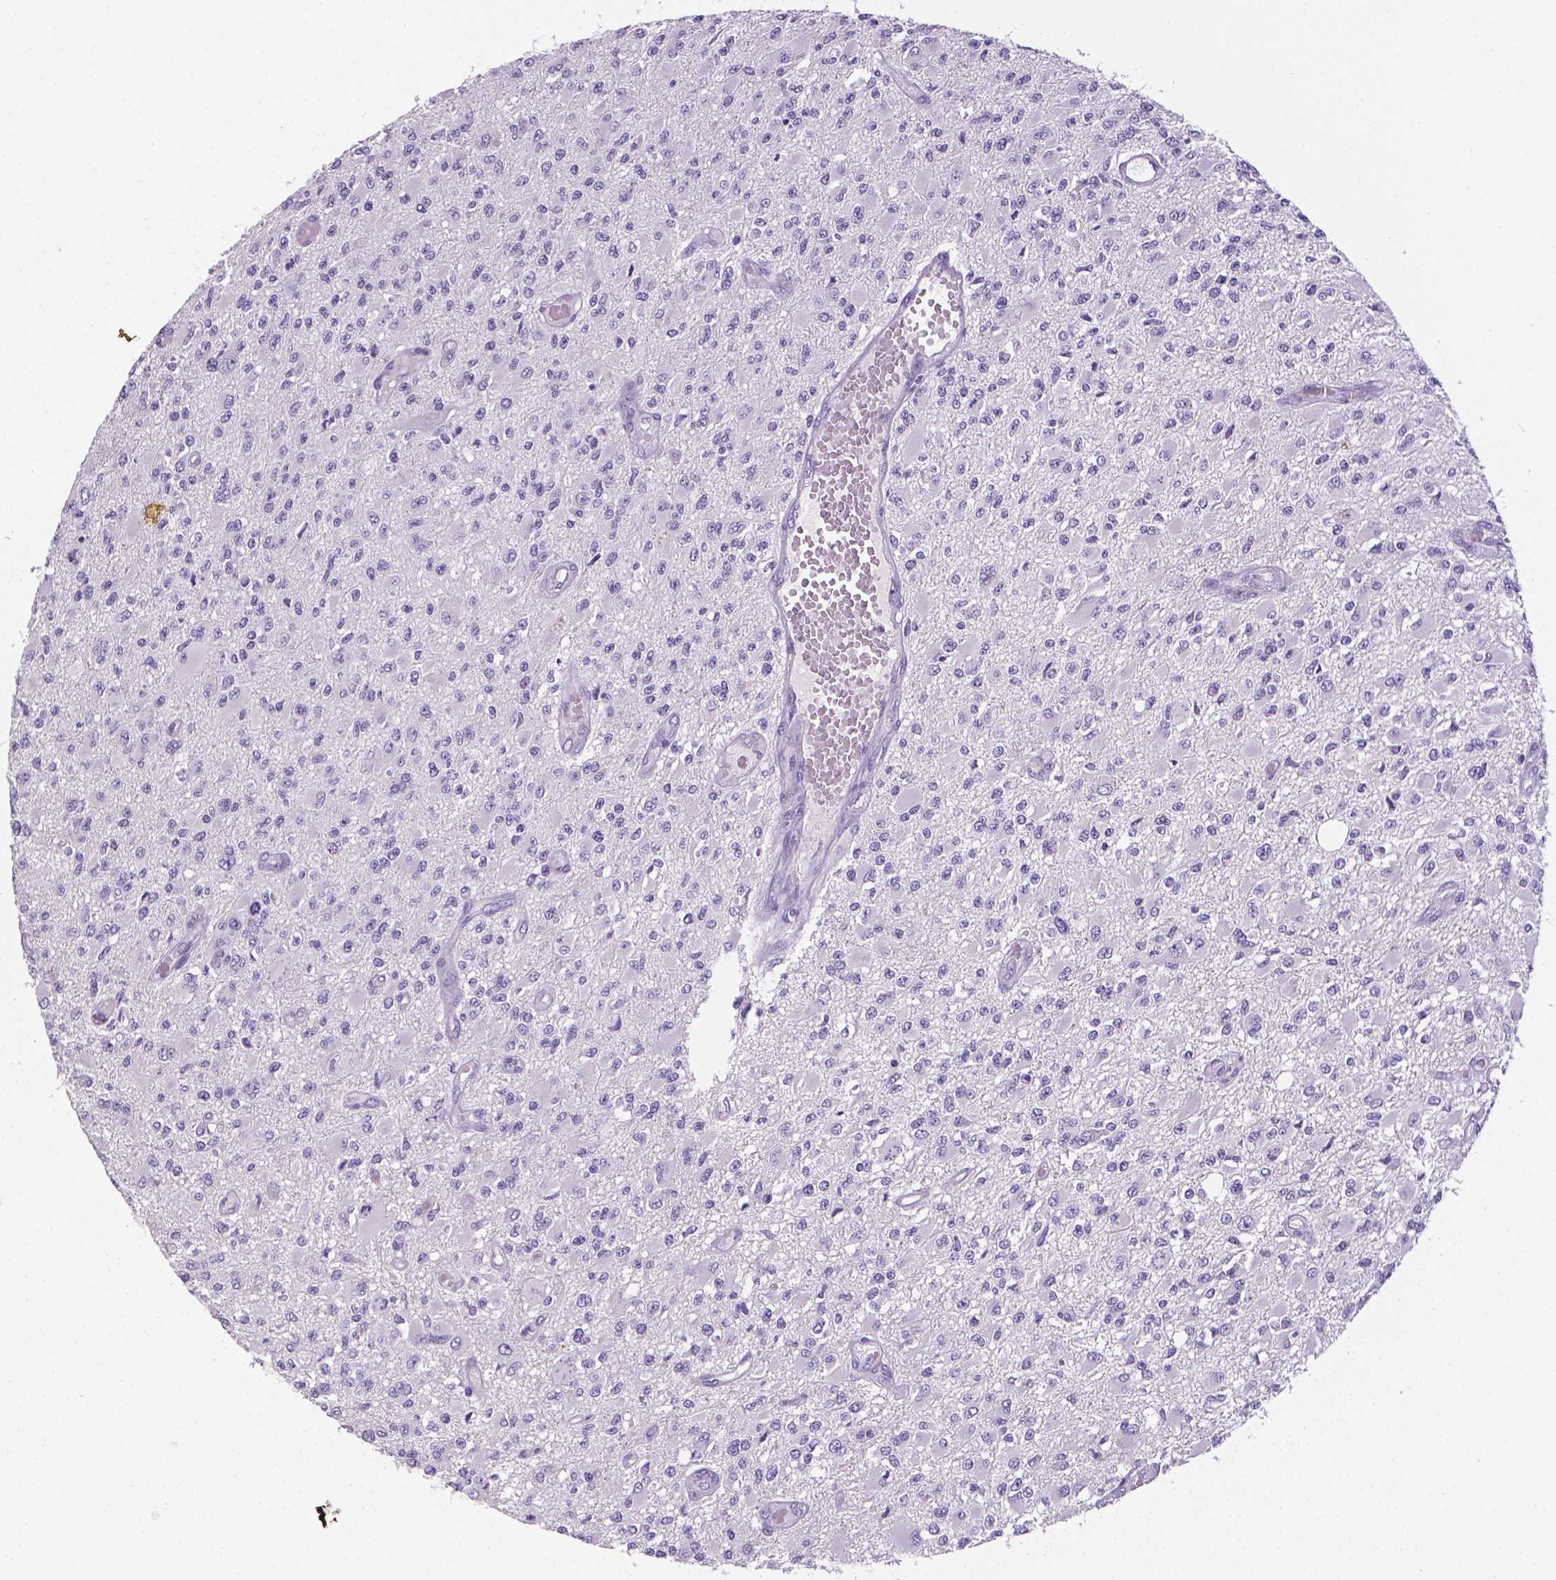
{"staining": {"intensity": "negative", "quantity": "none", "location": "none"}, "tissue": "glioma", "cell_type": "Tumor cells", "image_type": "cancer", "snomed": [{"axis": "morphology", "description": "Glioma, malignant, High grade"}, {"axis": "topography", "description": "Brain"}], "caption": "The IHC micrograph has no significant staining in tumor cells of glioma tissue.", "gene": "XPNPEP2", "patient": {"sex": "female", "age": 63}}